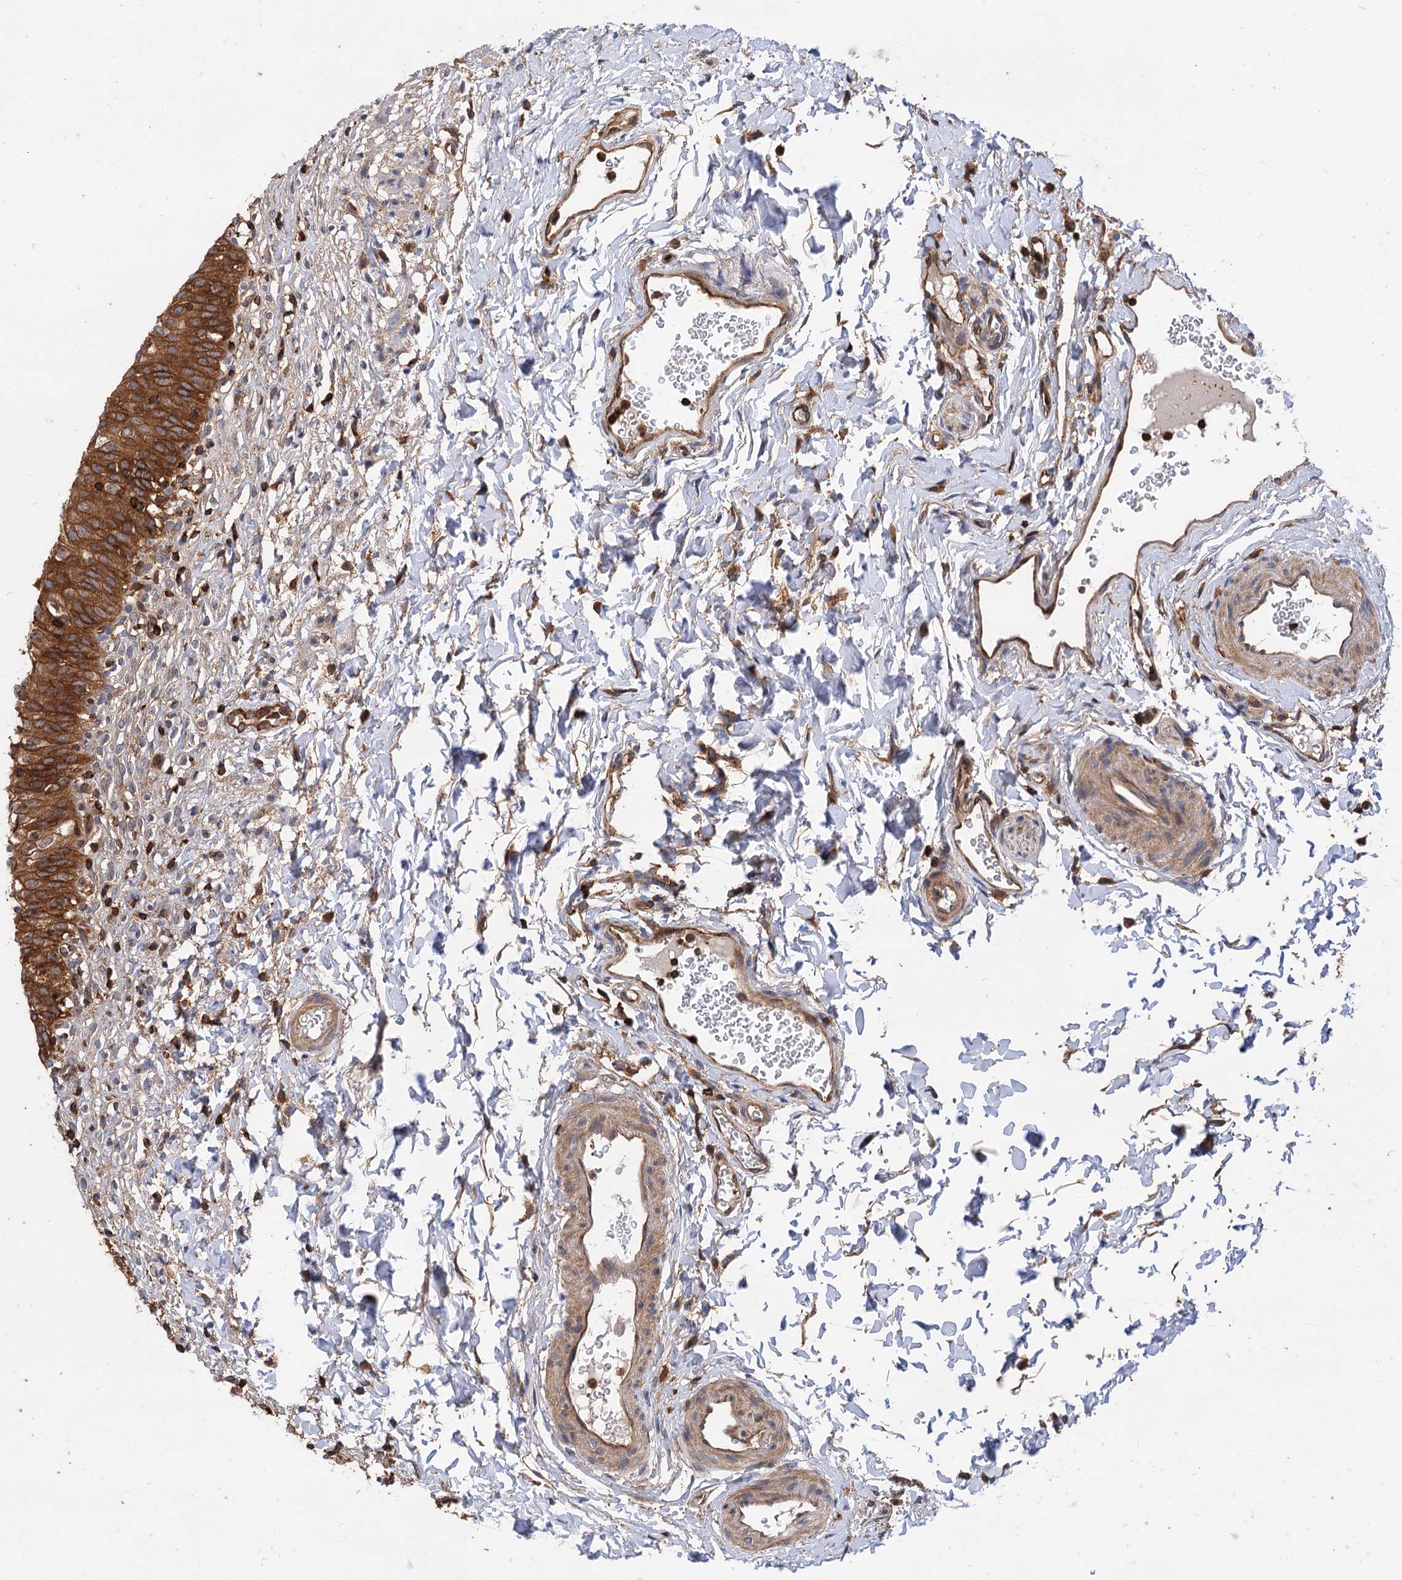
{"staining": {"intensity": "strong", "quantity": ">75%", "location": "cytoplasmic/membranous"}, "tissue": "urinary bladder", "cell_type": "Urothelial cells", "image_type": "normal", "snomed": [{"axis": "morphology", "description": "Normal tissue, NOS"}, {"axis": "topography", "description": "Urinary bladder"}], "caption": "Immunohistochemical staining of benign urinary bladder exhibits >75% levels of strong cytoplasmic/membranous protein expression in approximately >75% of urothelial cells. Immunohistochemistry (ihc) stains the protein of interest in brown and the nuclei are stained blue.", "gene": "PACS1", "patient": {"sex": "male", "age": 55}}